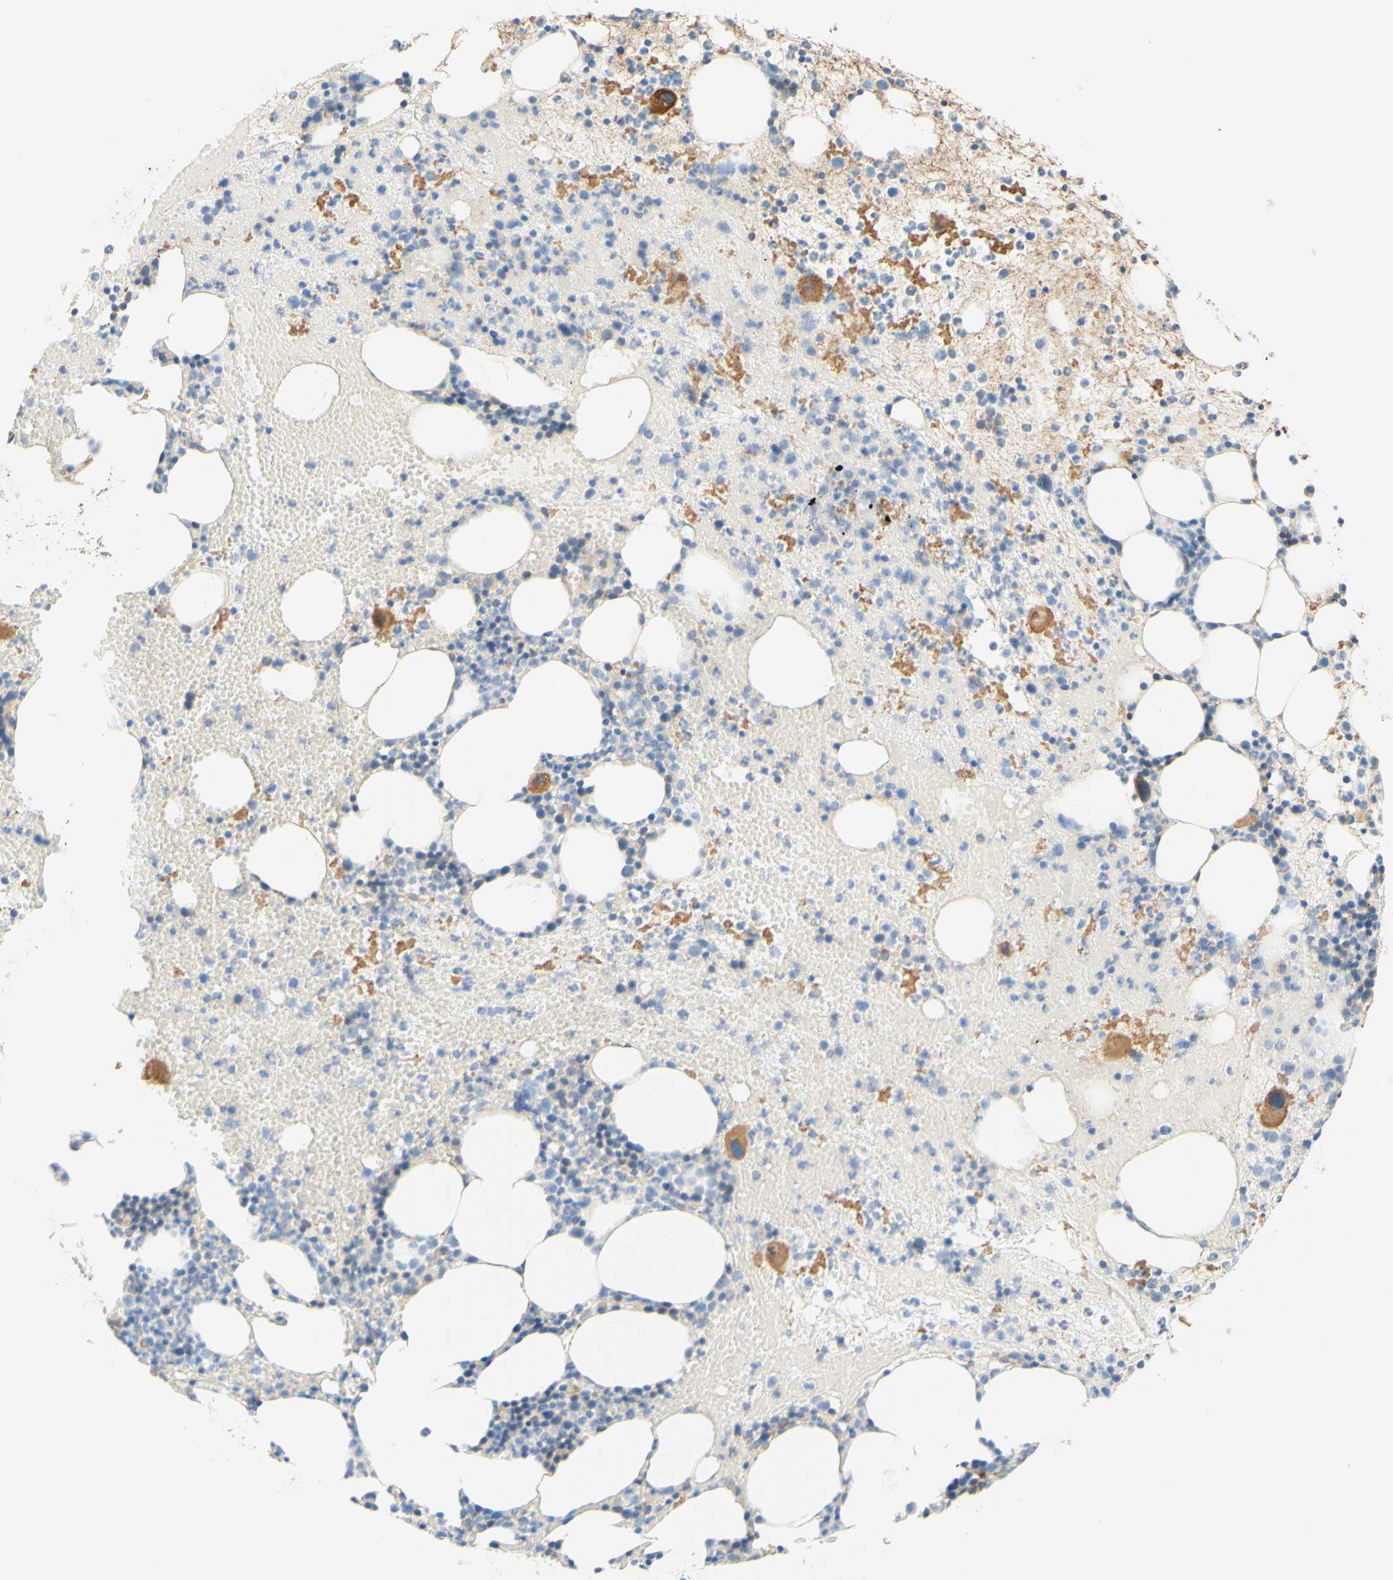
{"staining": {"intensity": "moderate", "quantity": "<25%", "location": "cytoplasmic/membranous"}, "tissue": "bone marrow", "cell_type": "Hematopoietic cells", "image_type": "normal", "snomed": [{"axis": "morphology", "description": "Normal tissue, NOS"}, {"axis": "morphology", "description": "Inflammation, NOS"}, {"axis": "topography", "description": "Bone marrow"}], "caption": "Protein staining shows moderate cytoplasmic/membranous staining in approximately <25% of hematopoietic cells in unremarkable bone marrow.", "gene": "ENDOD1", "patient": {"sex": "female", "age": 79}}